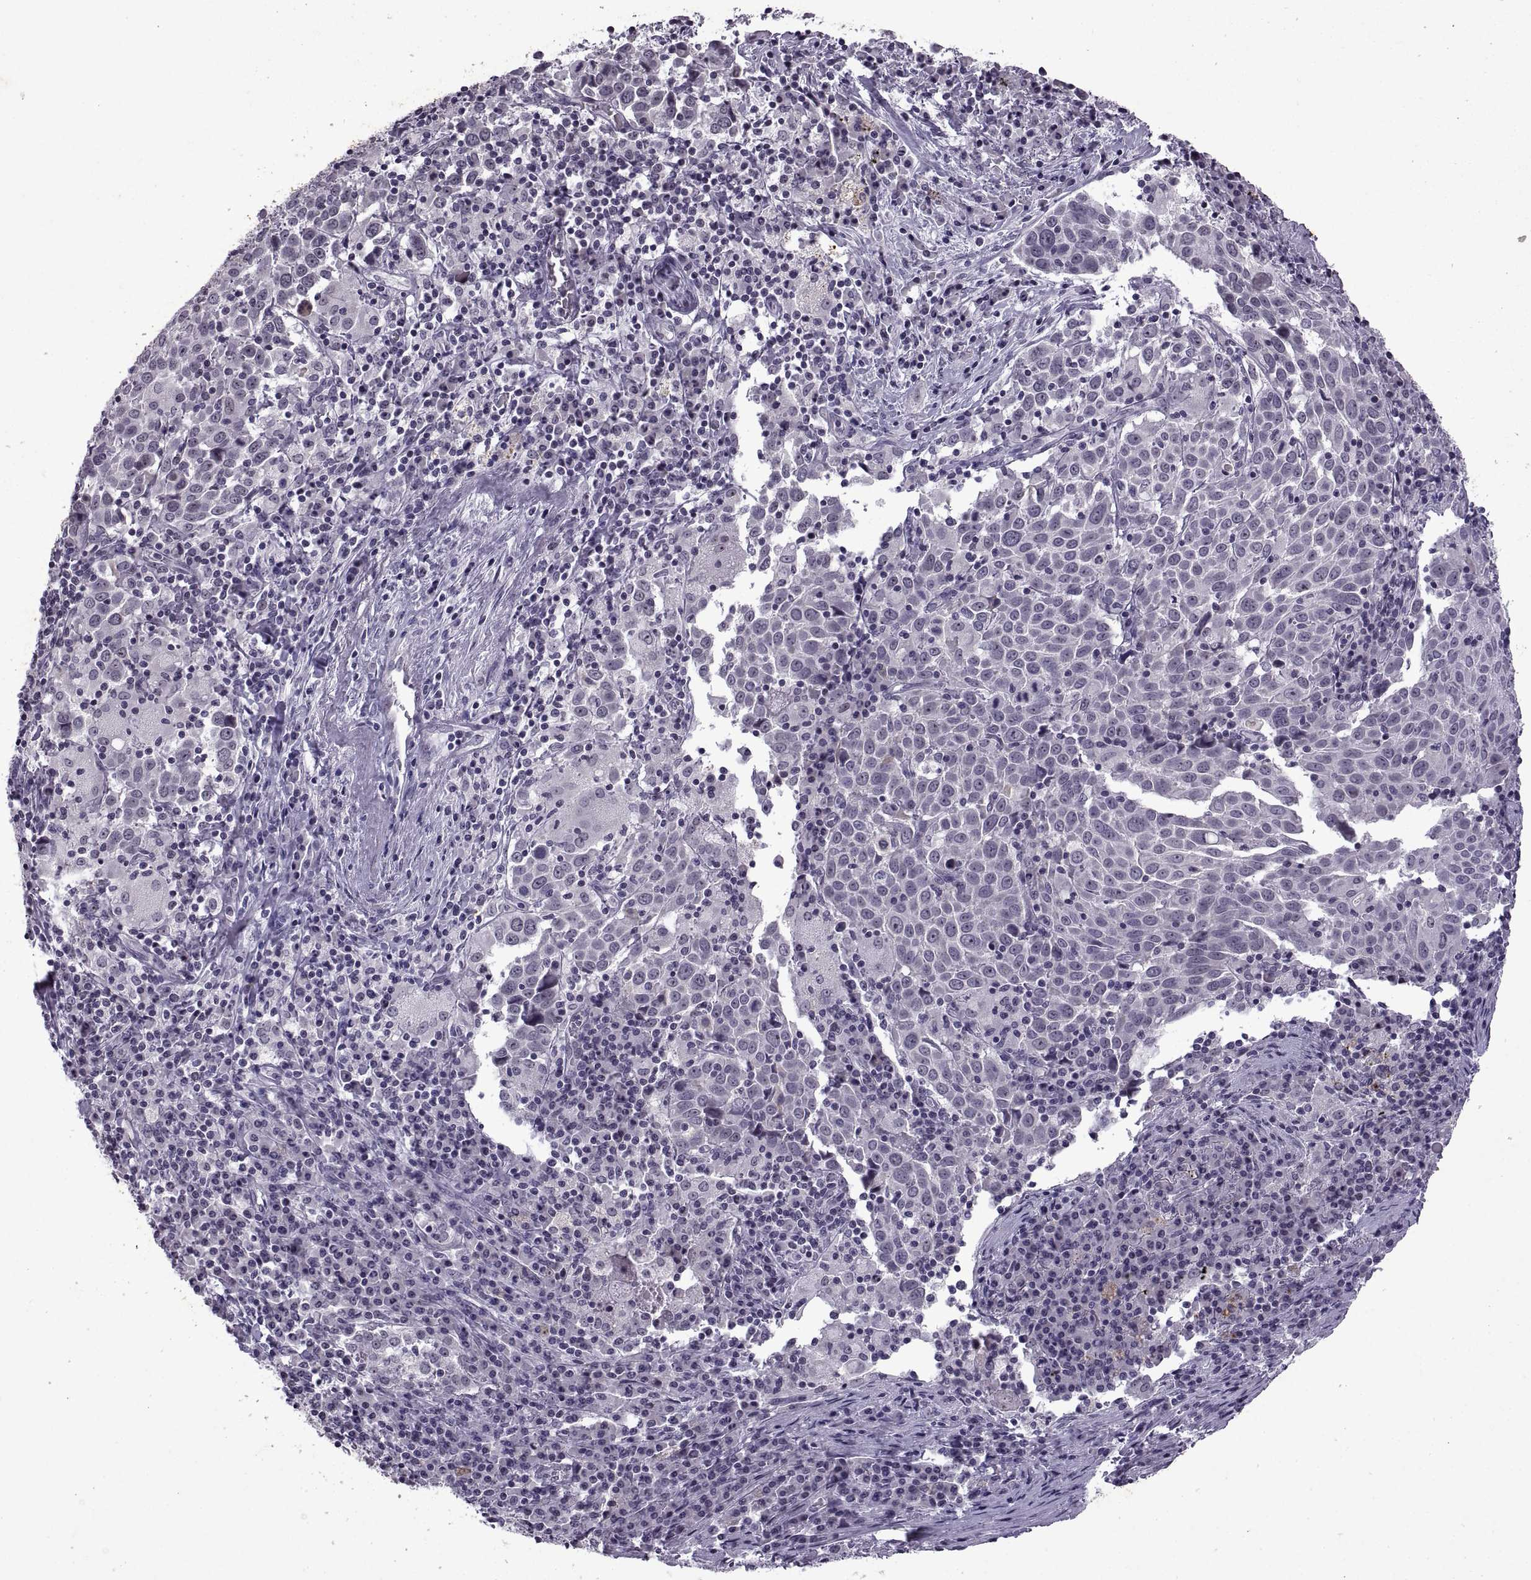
{"staining": {"intensity": "weak", "quantity": "<25%", "location": "nuclear"}, "tissue": "lung cancer", "cell_type": "Tumor cells", "image_type": "cancer", "snomed": [{"axis": "morphology", "description": "Squamous cell carcinoma, NOS"}, {"axis": "topography", "description": "Lung"}], "caption": "Image shows no significant protein expression in tumor cells of lung cancer (squamous cell carcinoma).", "gene": "SINHCAF", "patient": {"sex": "male", "age": 57}}